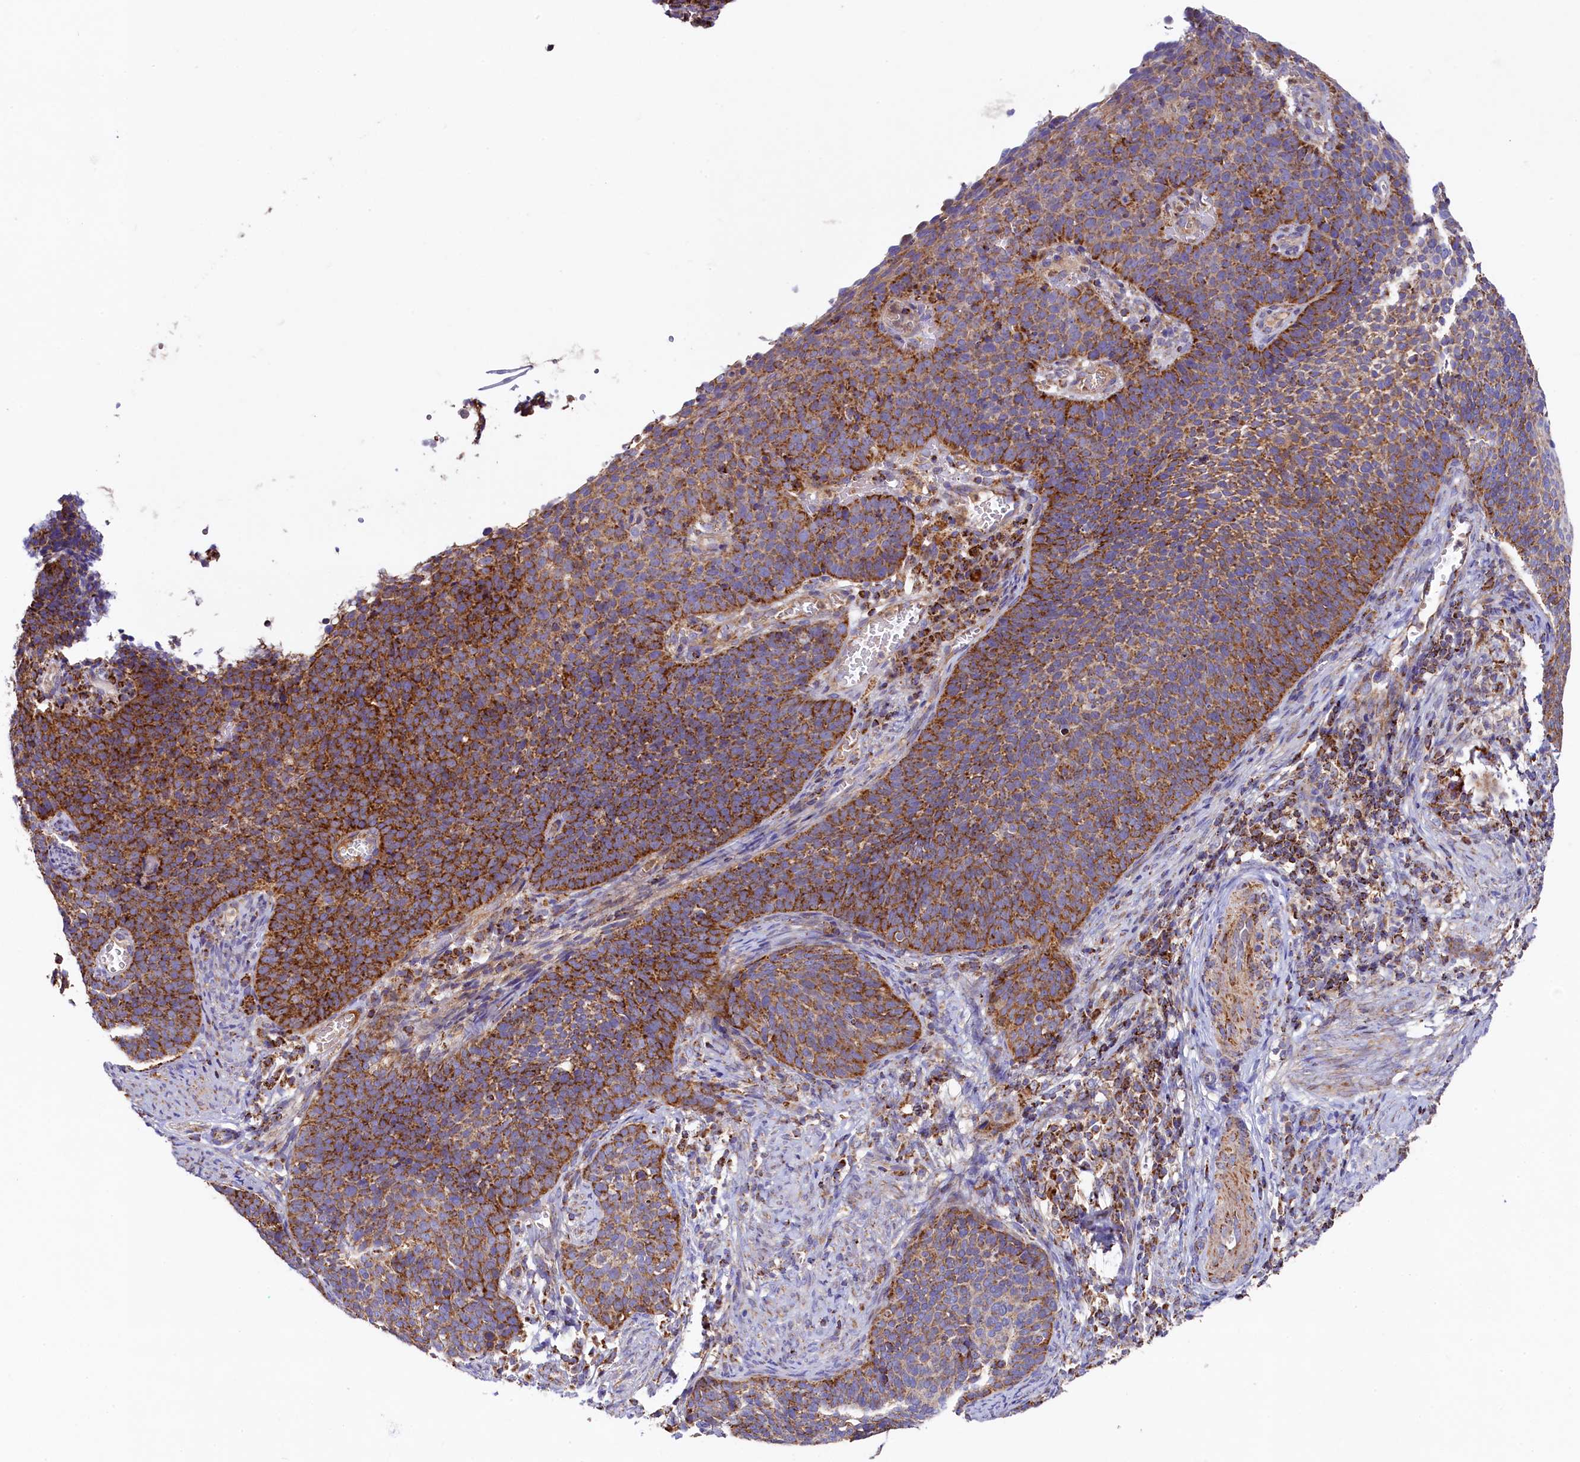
{"staining": {"intensity": "strong", "quantity": ">75%", "location": "cytoplasmic/membranous"}, "tissue": "cervical cancer", "cell_type": "Tumor cells", "image_type": "cancer", "snomed": [{"axis": "morphology", "description": "Normal tissue, NOS"}, {"axis": "morphology", "description": "Squamous cell carcinoma, NOS"}, {"axis": "topography", "description": "Cervix"}], "caption": "Immunohistochemistry of cervical squamous cell carcinoma exhibits high levels of strong cytoplasmic/membranous positivity in about >75% of tumor cells.", "gene": "CLYBL", "patient": {"sex": "female", "age": 39}}